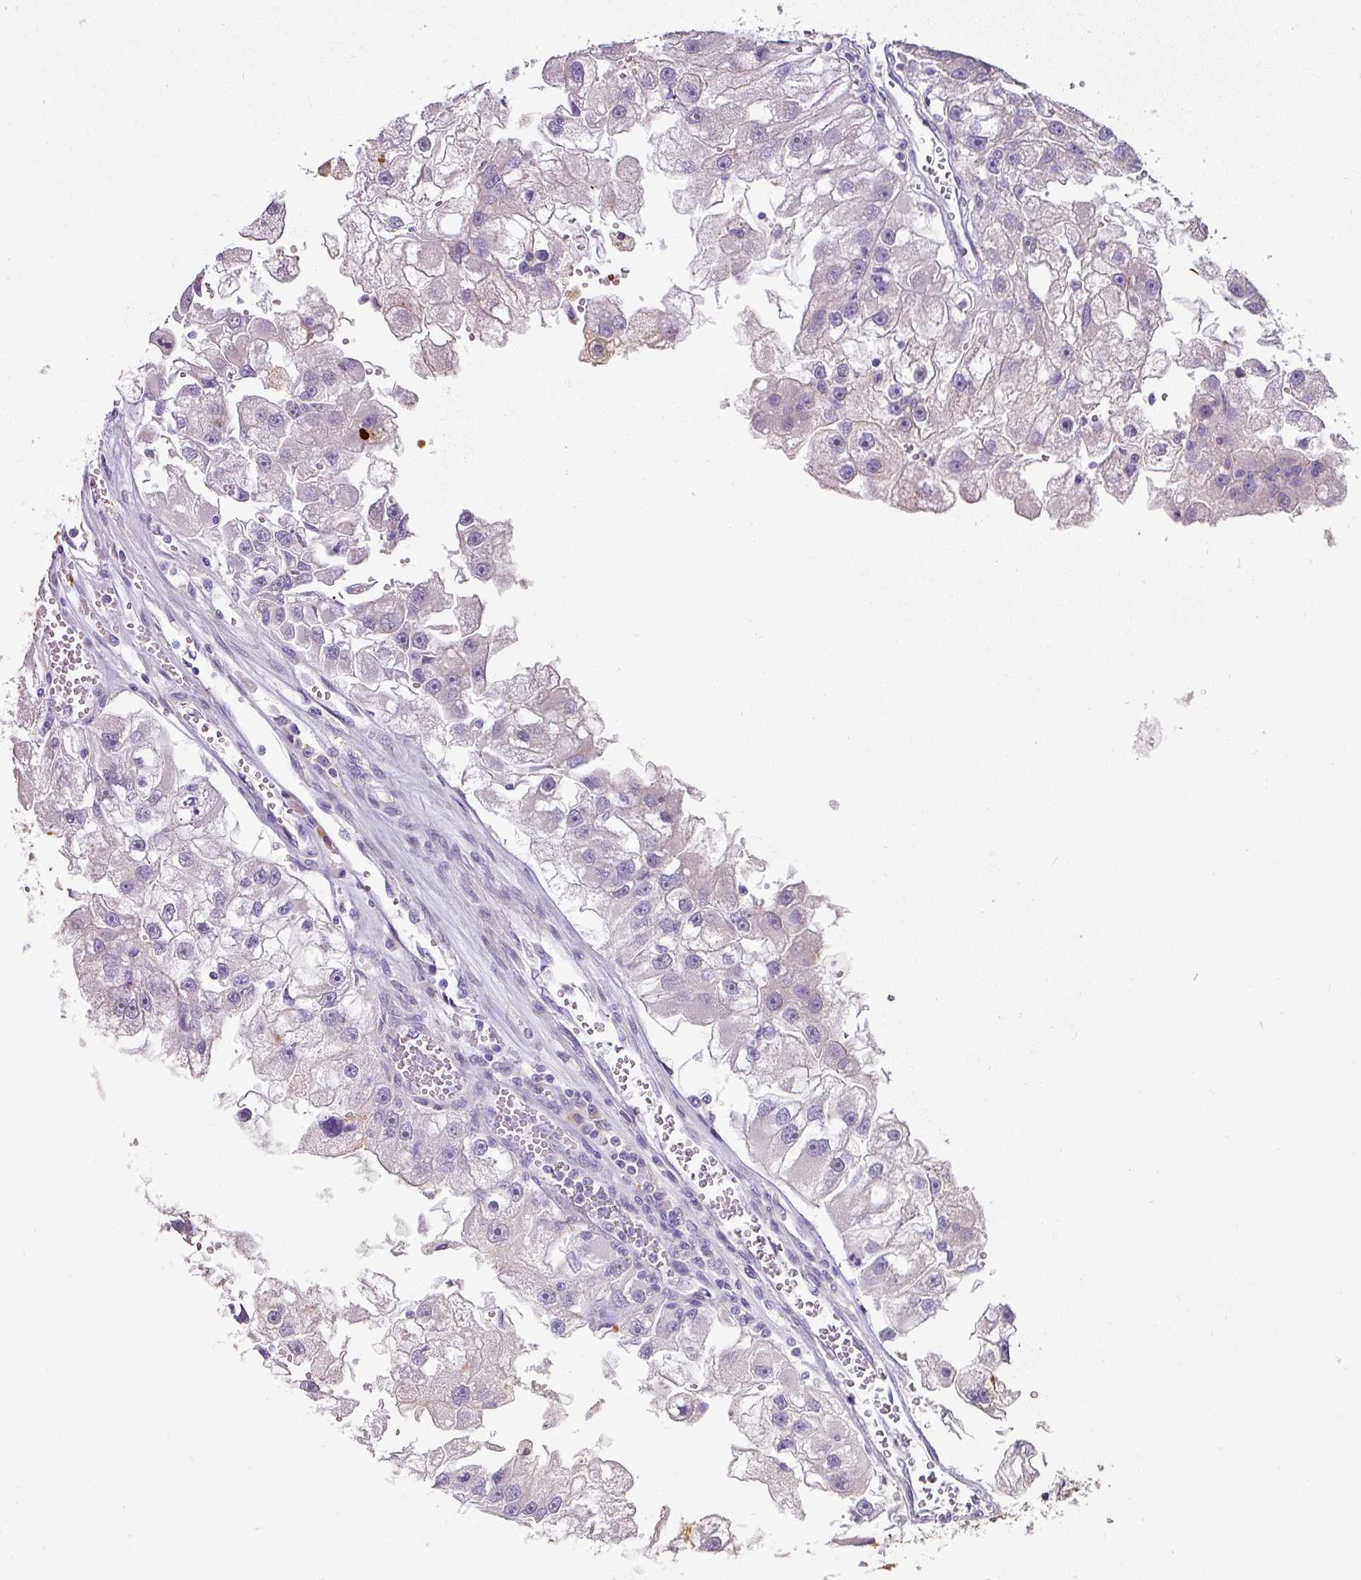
{"staining": {"intensity": "negative", "quantity": "none", "location": "none"}, "tissue": "renal cancer", "cell_type": "Tumor cells", "image_type": "cancer", "snomed": [{"axis": "morphology", "description": "Adenocarcinoma, NOS"}, {"axis": "topography", "description": "Kidney"}], "caption": "IHC of human renal adenocarcinoma displays no expression in tumor cells.", "gene": "CCZ1", "patient": {"sex": "male", "age": 63}}